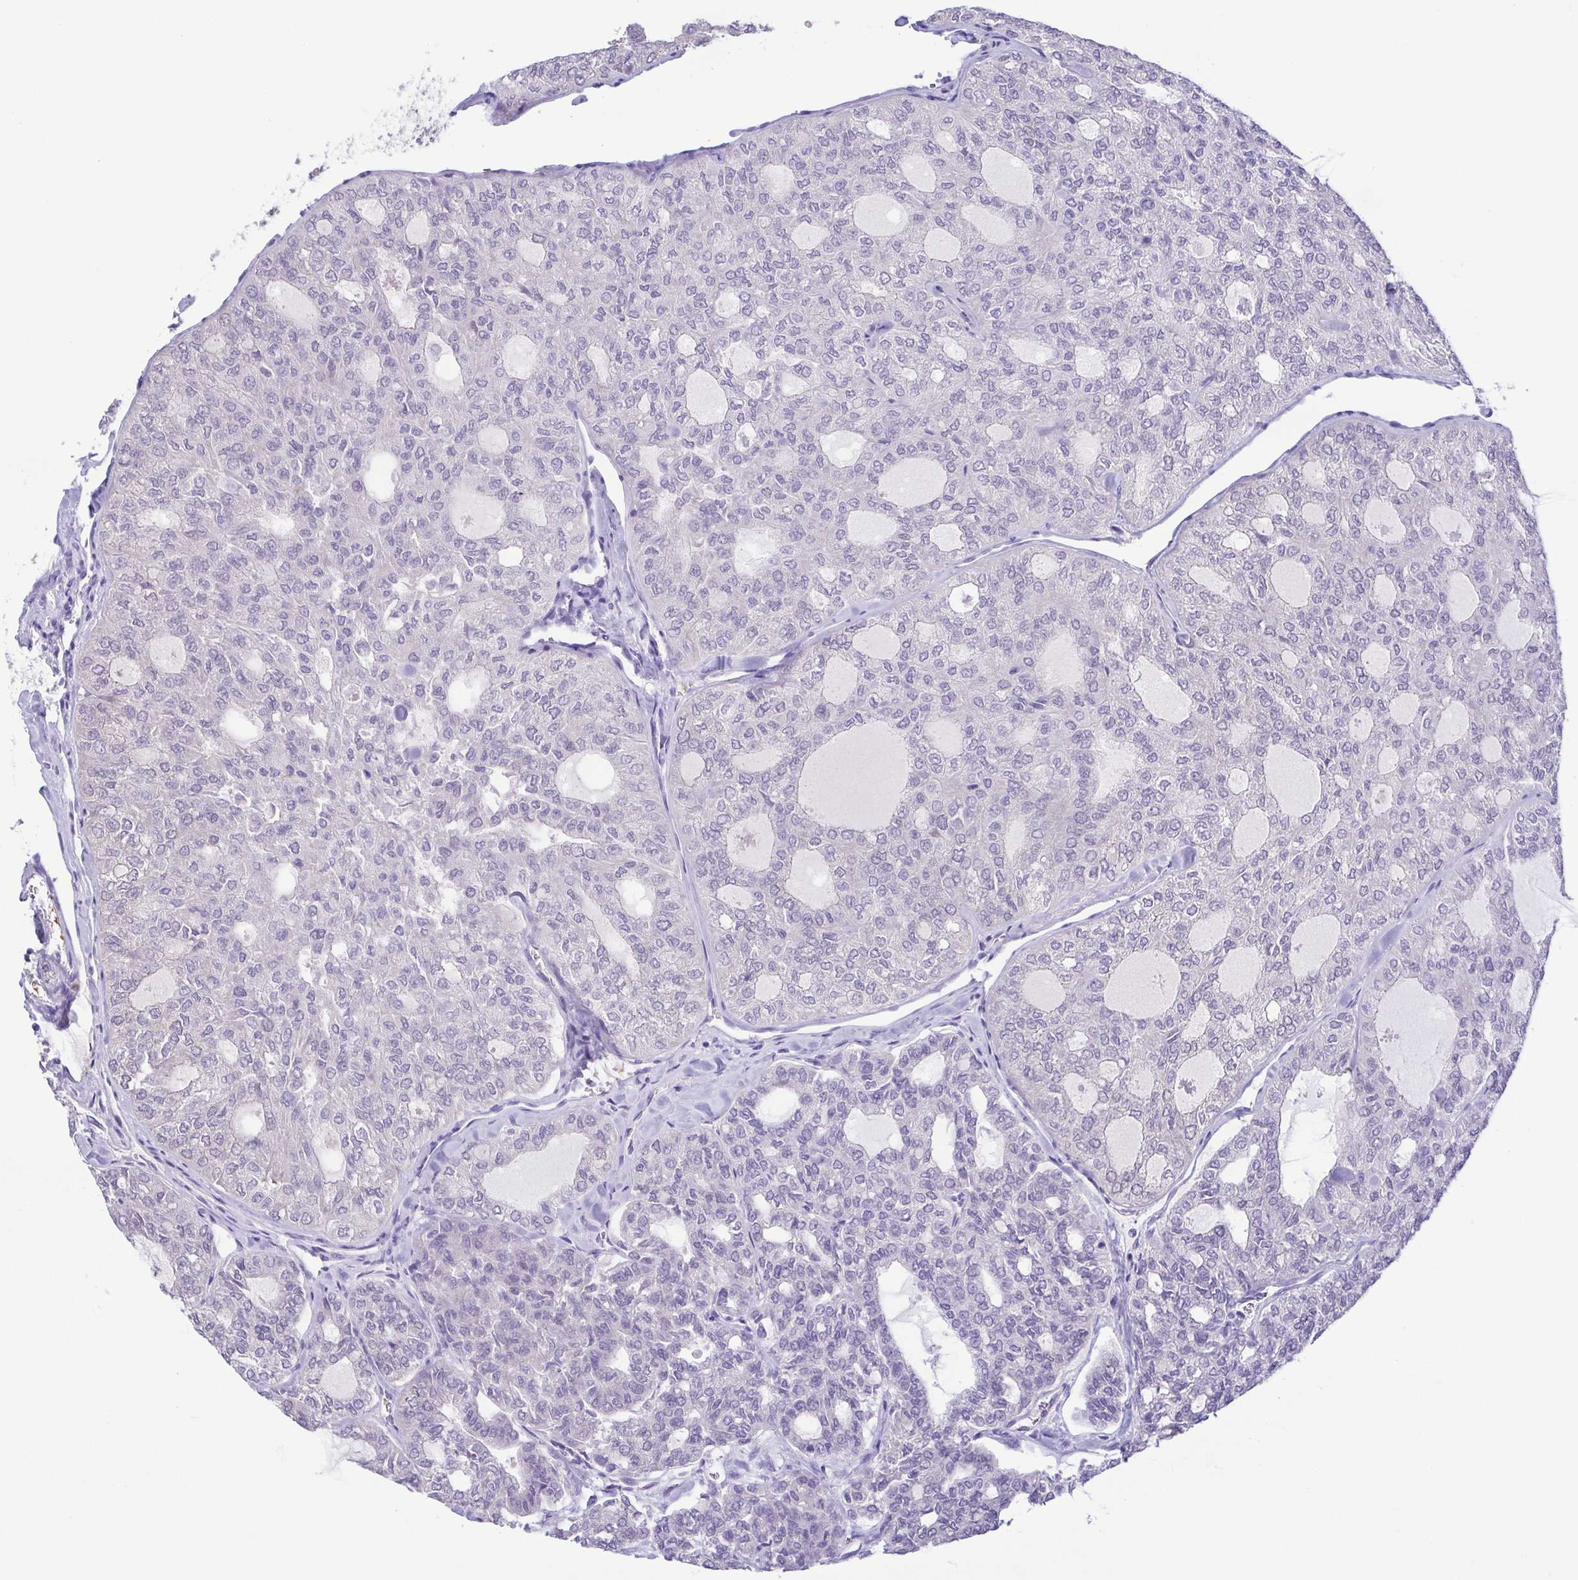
{"staining": {"intensity": "negative", "quantity": "none", "location": "none"}, "tissue": "thyroid cancer", "cell_type": "Tumor cells", "image_type": "cancer", "snomed": [{"axis": "morphology", "description": "Follicular adenoma carcinoma, NOS"}, {"axis": "topography", "description": "Thyroid gland"}], "caption": "Immunohistochemistry micrograph of neoplastic tissue: human follicular adenoma carcinoma (thyroid) stained with DAB (3,3'-diaminobenzidine) shows no significant protein expression in tumor cells.", "gene": "EPB42", "patient": {"sex": "male", "age": 75}}